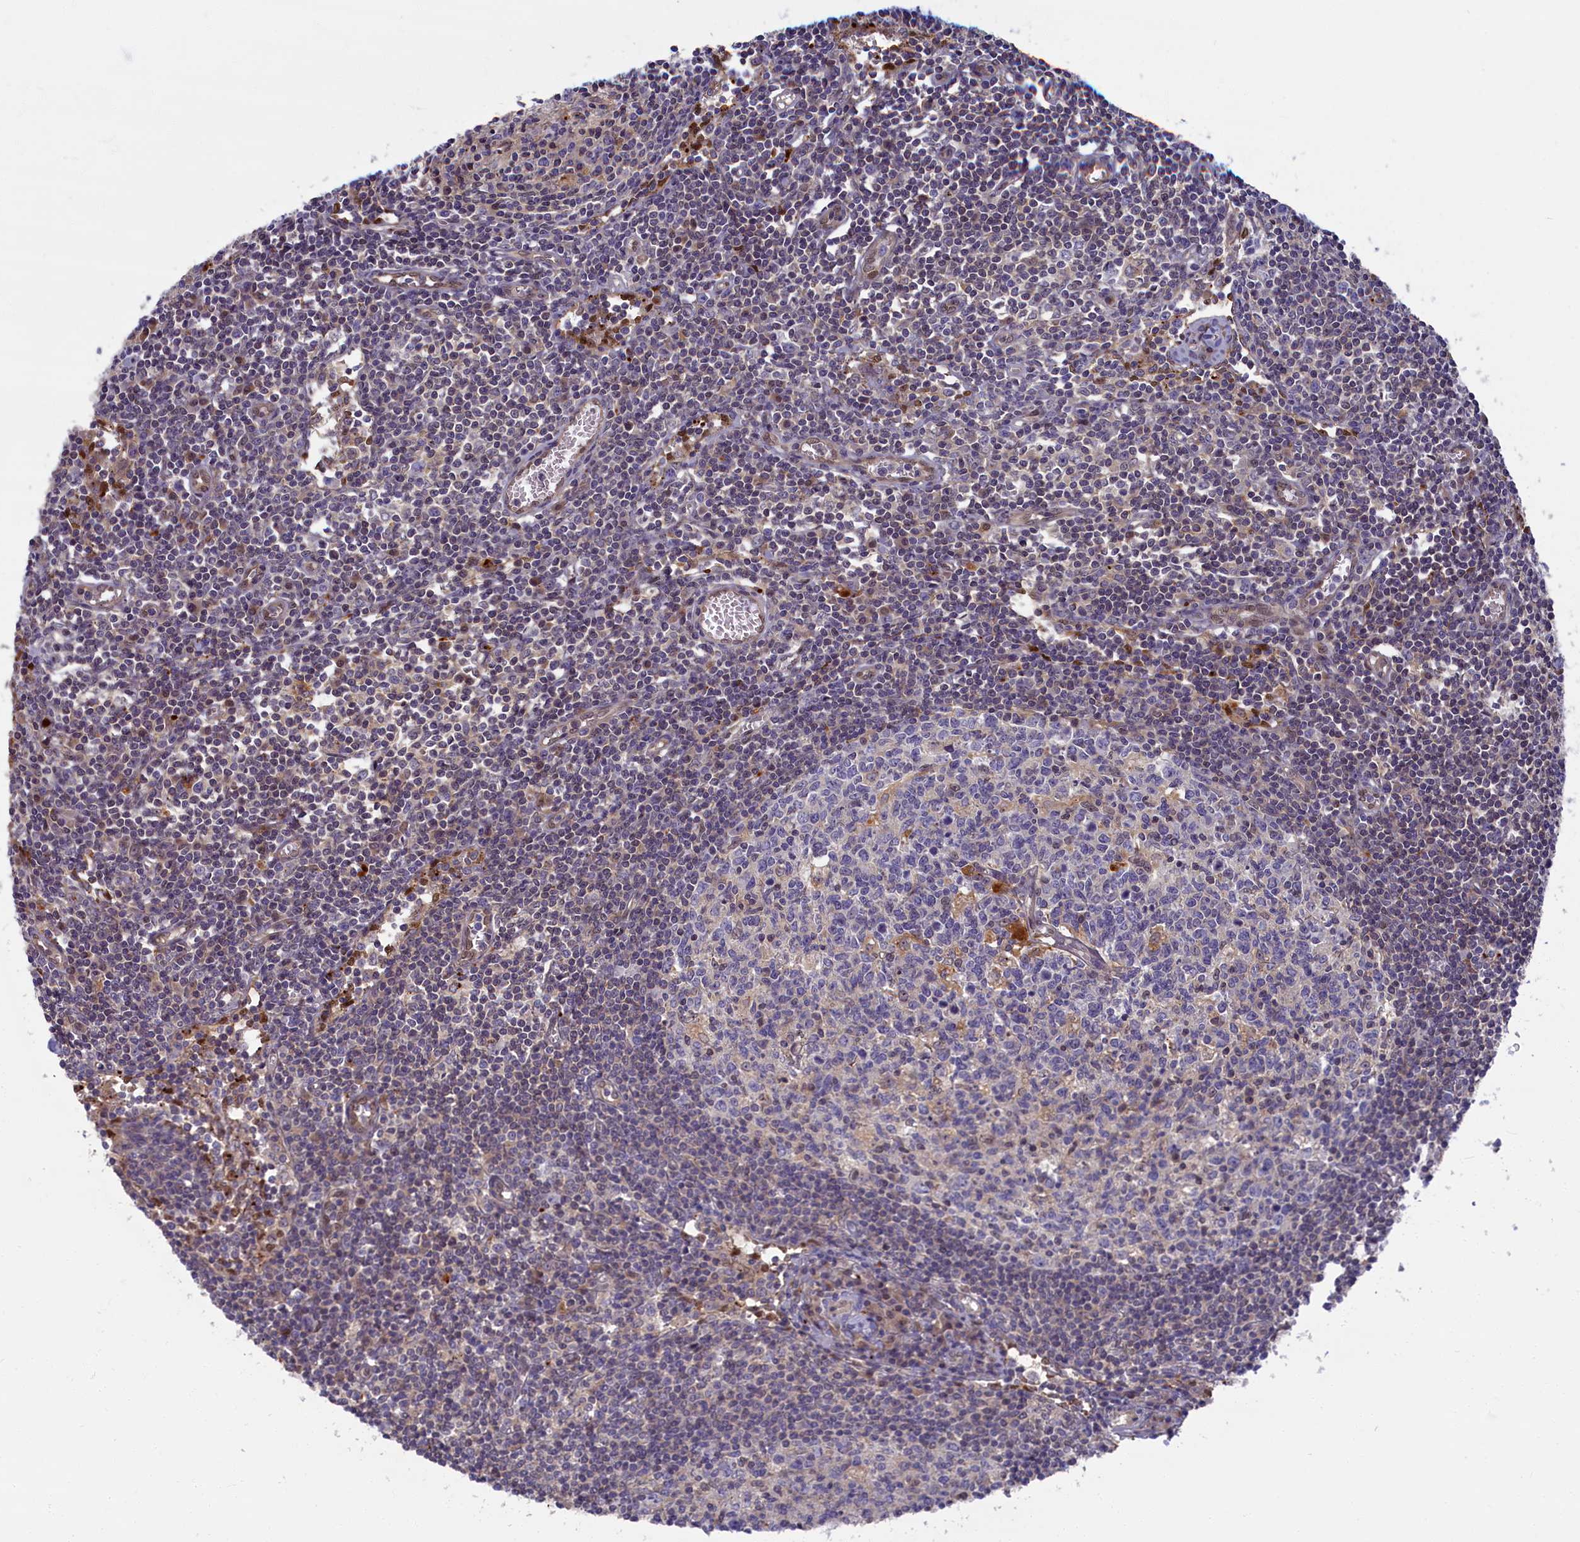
{"staining": {"intensity": "weak", "quantity": "<25%", "location": "cytoplasmic/membranous"}, "tissue": "lymph node", "cell_type": "Germinal center cells", "image_type": "normal", "snomed": [{"axis": "morphology", "description": "Normal tissue, NOS"}, {"axis": "topography", "description": "Lymph node"}], "caption": "Immunohistochemistry of unremarkable human lymph node shows no expression in germinal center cells.", "gene": "FCSK", "patient": {"sex": "female", "age": 55}}